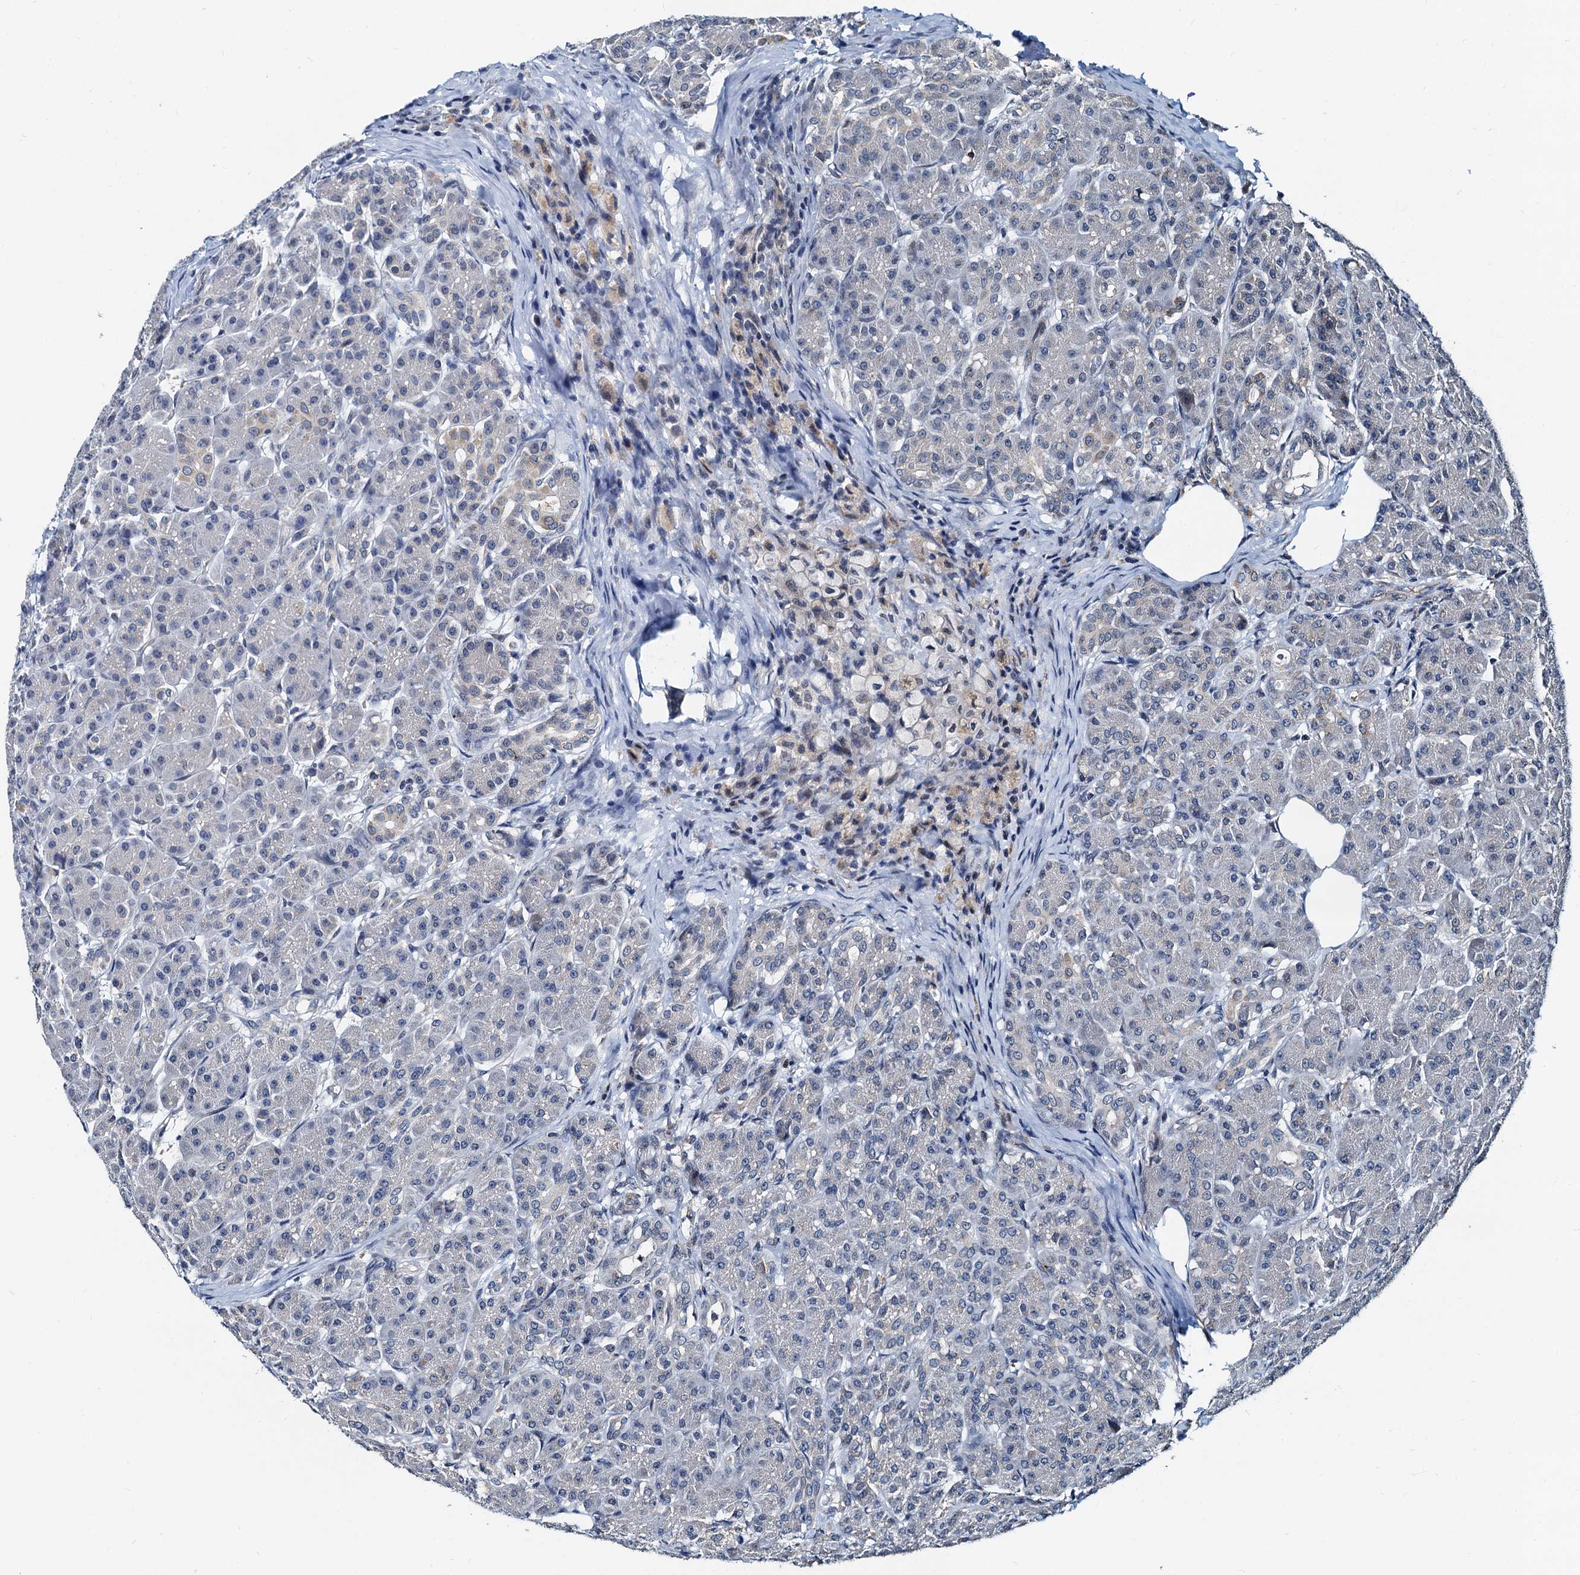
{"staining": {"intensity": "negative", "quantity": "none", "location": "none"}, "tissue": "pancreas", "cell_type": "Exocrine glandular cells", "image_type": "normal", "snomed": [{"axis": "morphology", "description": "Normal tissue, NOS"}, {"axis": "topography", "description": "Pancreas"}], "caption": "A high-resolution image shows immunohistochemistry (IHC) staining of benign pancreas, which reveals no significant expression in exocrine glandular cells. The staining is performed using DAB brown chromogen with nuclei counter-stained in using hematoxylin.", "gene": "MCMBP", "patient": {"sex": "male", "age": 63}}